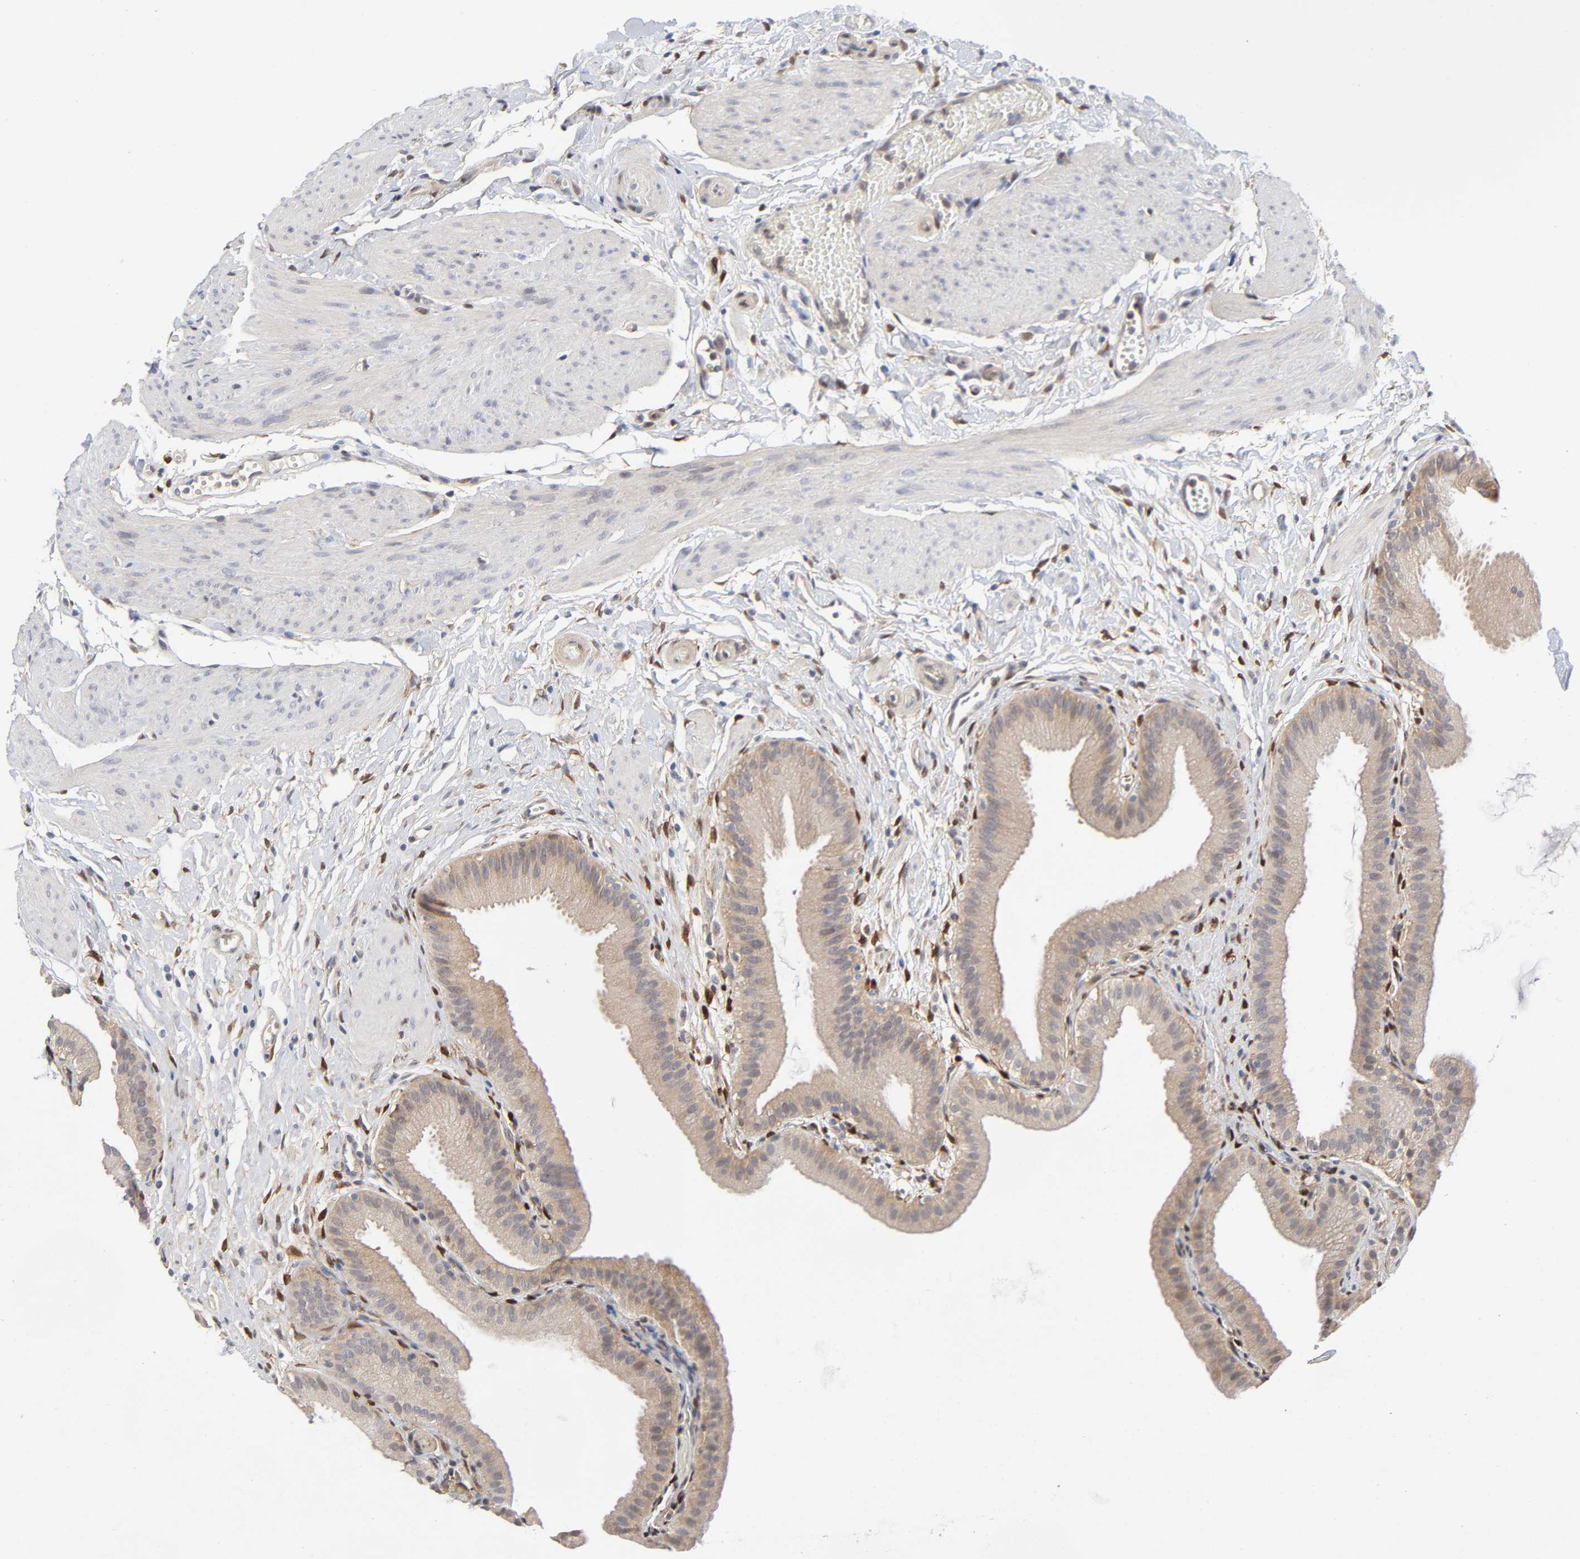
{"staining": {"intensity": "weak", "quantity": ">75%", "location": "cytoplasmic/membranous"}, "tissue": "gallbladder", "cell_type": "Glandular cells", "image_type": "normal", "snomed": [{"axis": "morphology", "description": "Normal tissue, NOS"}, {"axis": "topography", "description": "Gallbladder"}], "caption": "Protein expression analysis of benign gallbladder demonstrates weak cytoplasmic/membranous staining in approximately >75% of glandular cells.", "gene": "PTEN", "patient": {"sex": "female", "age": 63}}